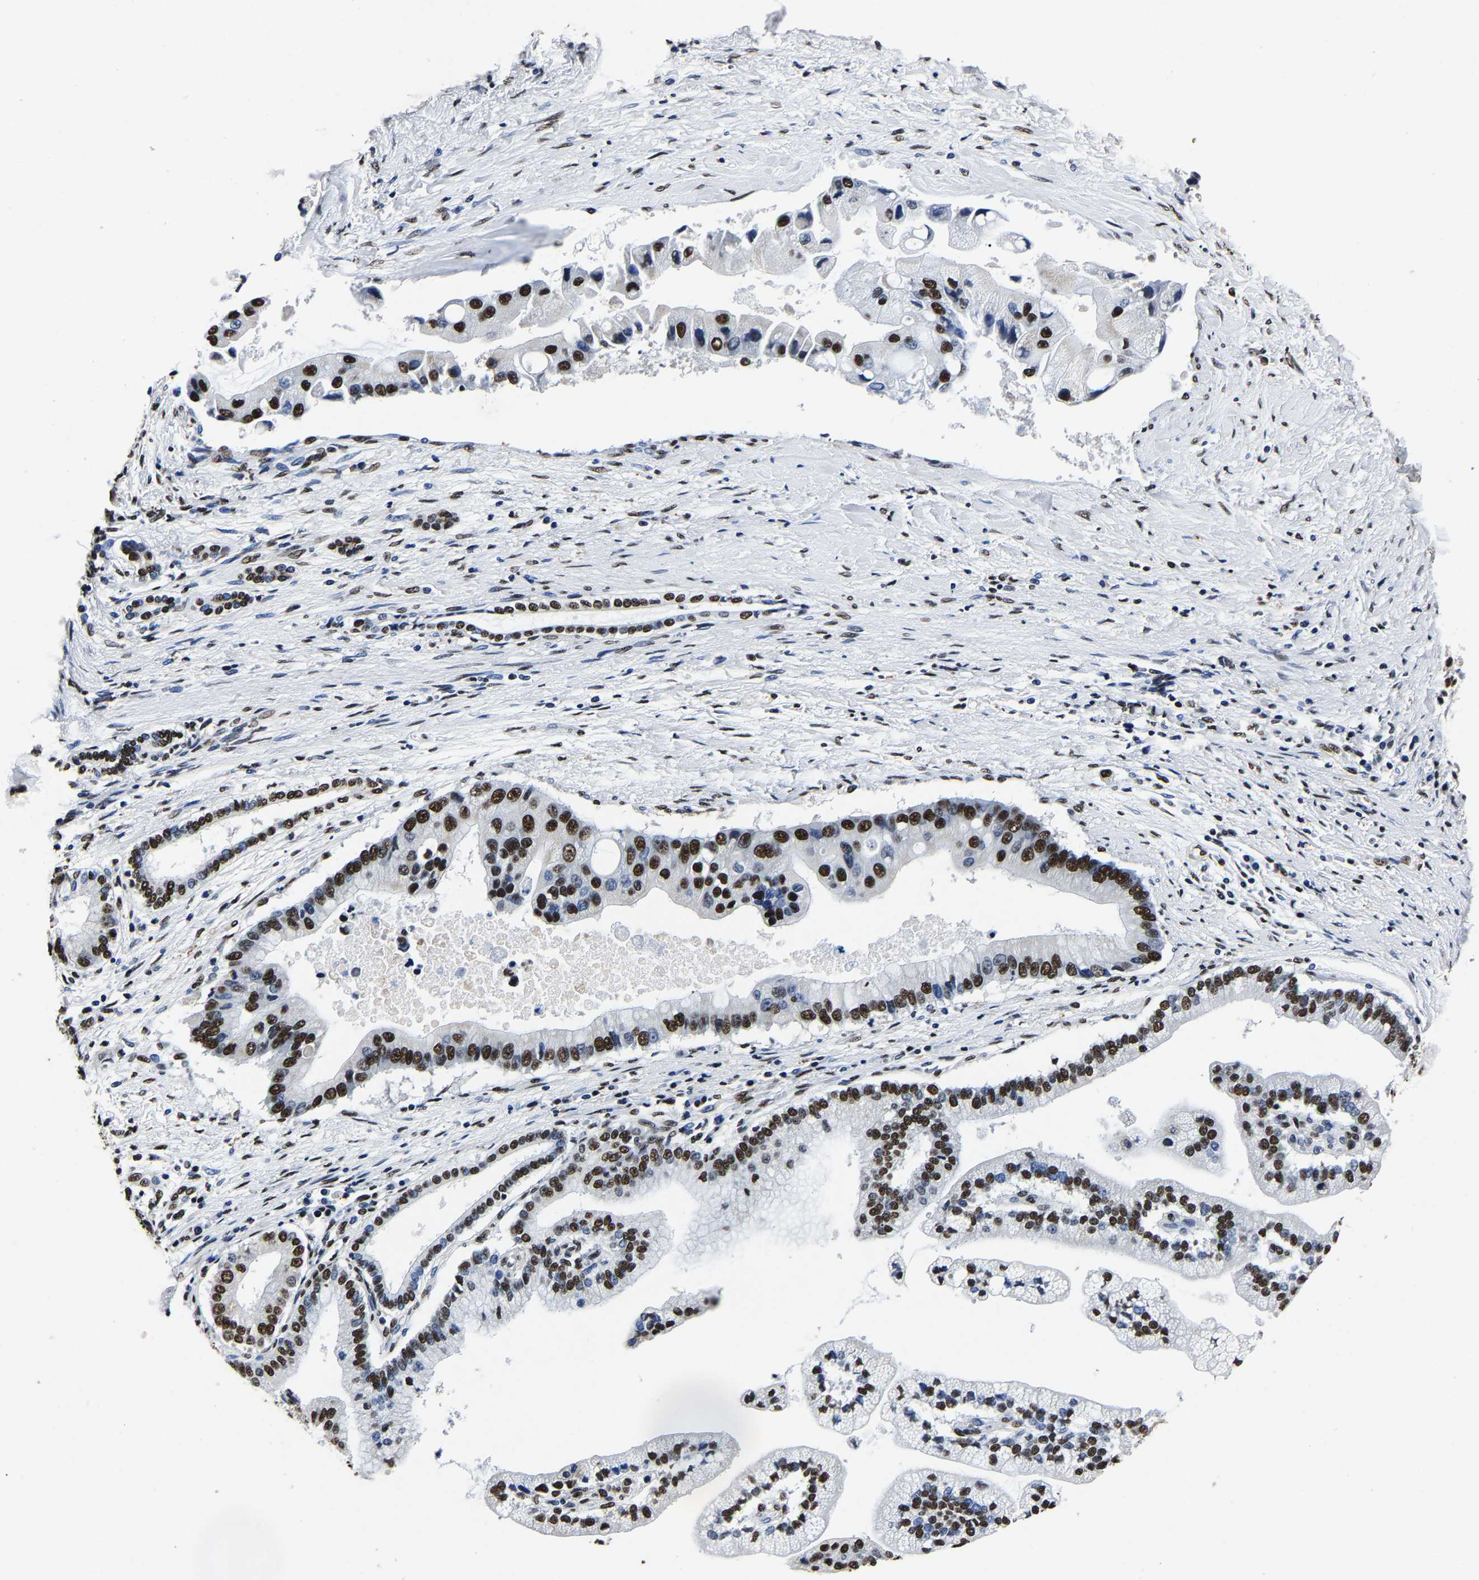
{"staining": {"intensity": "strong", "quantity": "25%-75%", "location": "nuclear"}, "tissue": "liver cancer", "cell_type": "Tumor cells", "image_type": "cancer", "snomed": [{"axis": "morphology", "description": "Cholangiocarcinoma"}, {"axis": "topography", "description": "Liver"}], "caption": "Liver cancer (cholangiocarcinoma) tissue displays strong nuclear expression in approximately 25%-75% of tumor cells", "gene": "RBM45", "patient": {"sex": "male", "age": 50}}